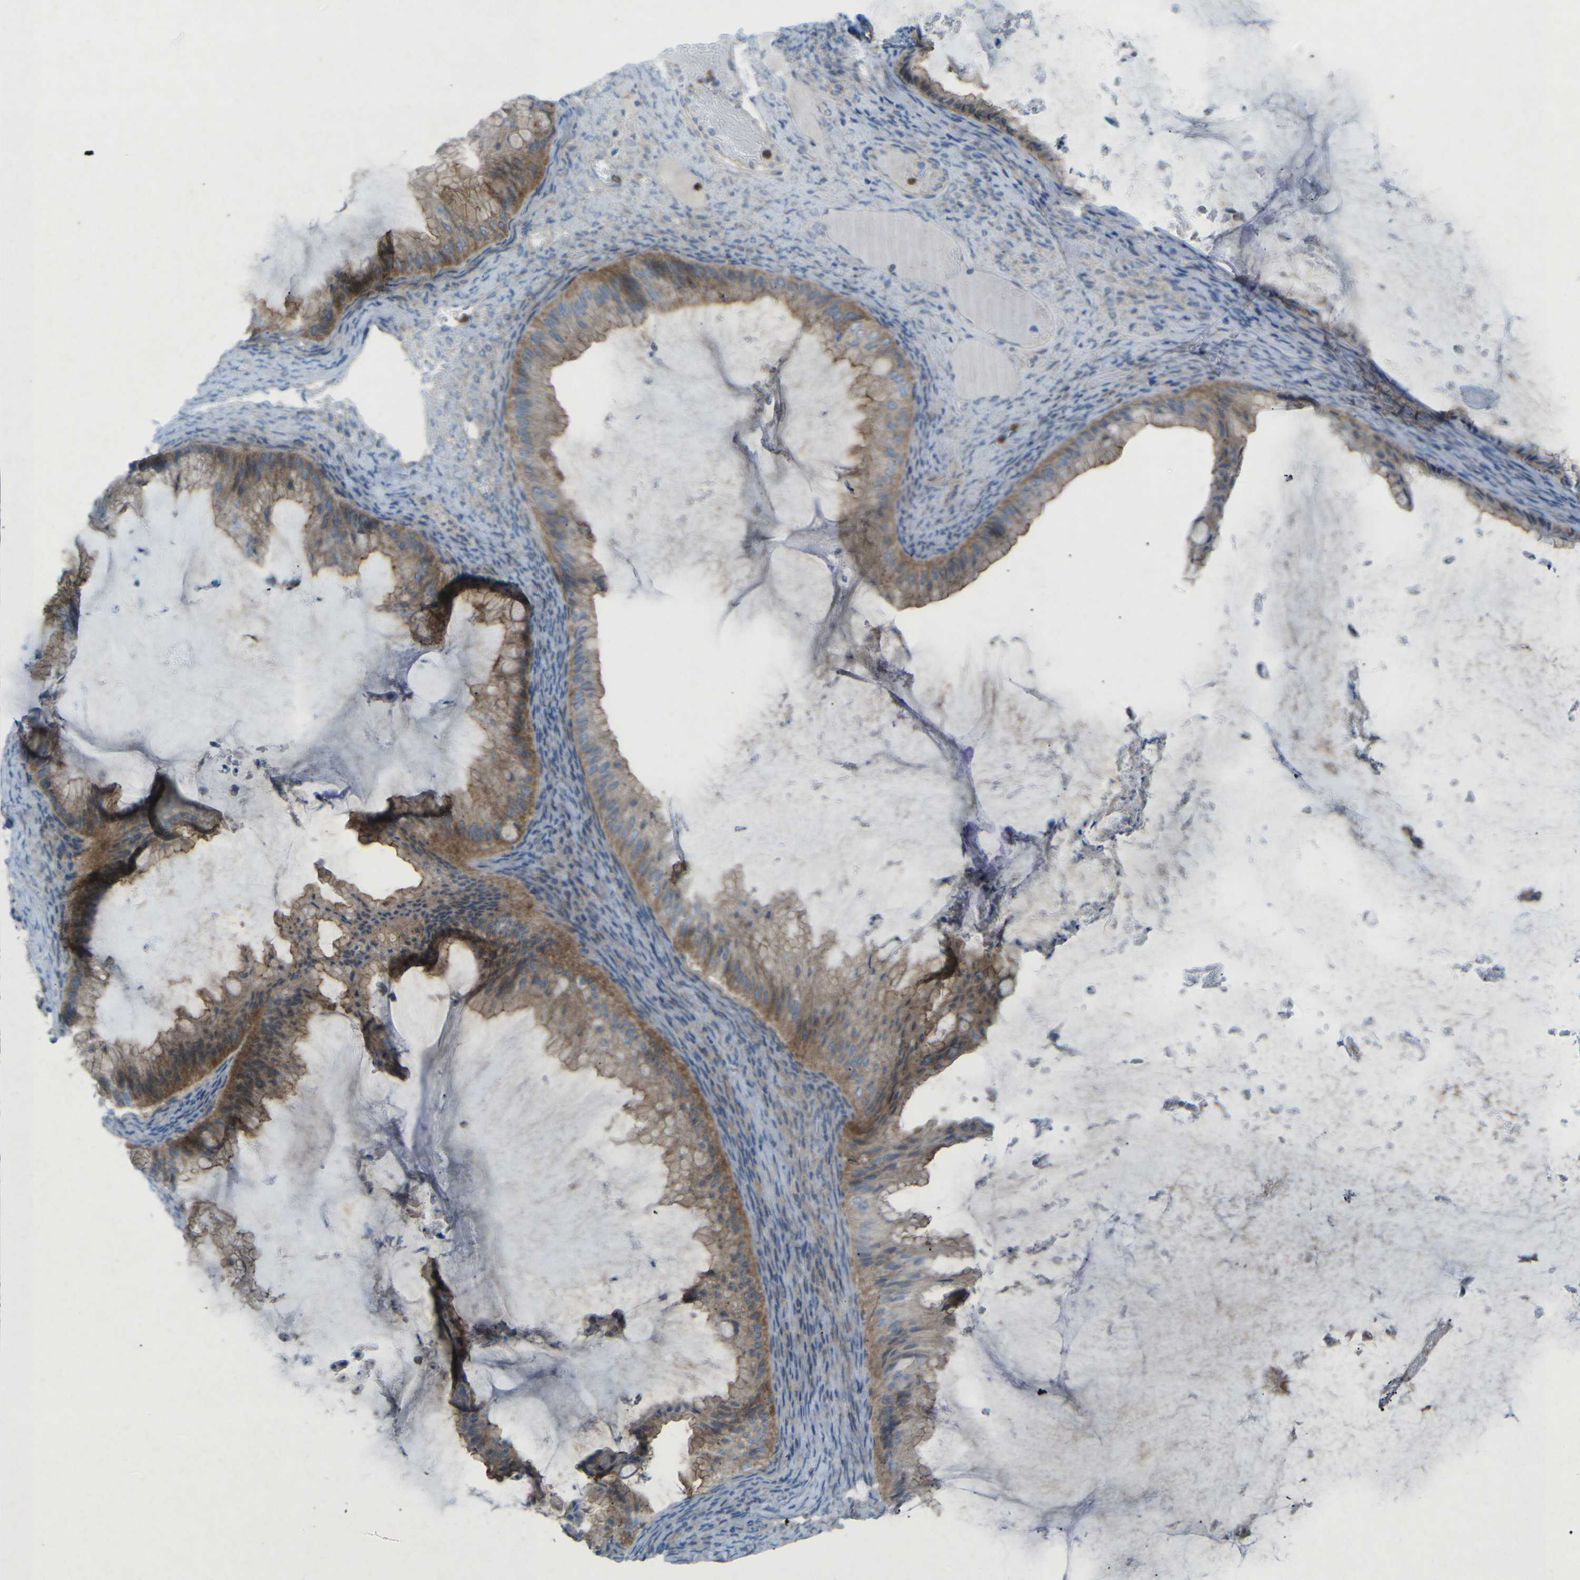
{"staining": {"intensity": "moderate", "quantity": ">75%", "location": "cytoplasmic/membranous"}, "tissue": "ovarian cancer", "cell_type": "Tumor cells", "image_type": "cancer", "snomed": [{"axis": "morphology", "description": "Cystadenocarcinoma, mucinous, NOS"}, {"axis": "topography", "description": "Ovary"}], "caption": "The micrograph shows a brown stain indicating the presence of a protein in the cytoplasmic/membranous of tumor cells in ovarian cancer.", "gene": "STK11", "patient": {"sex": "female", "age": 61}}